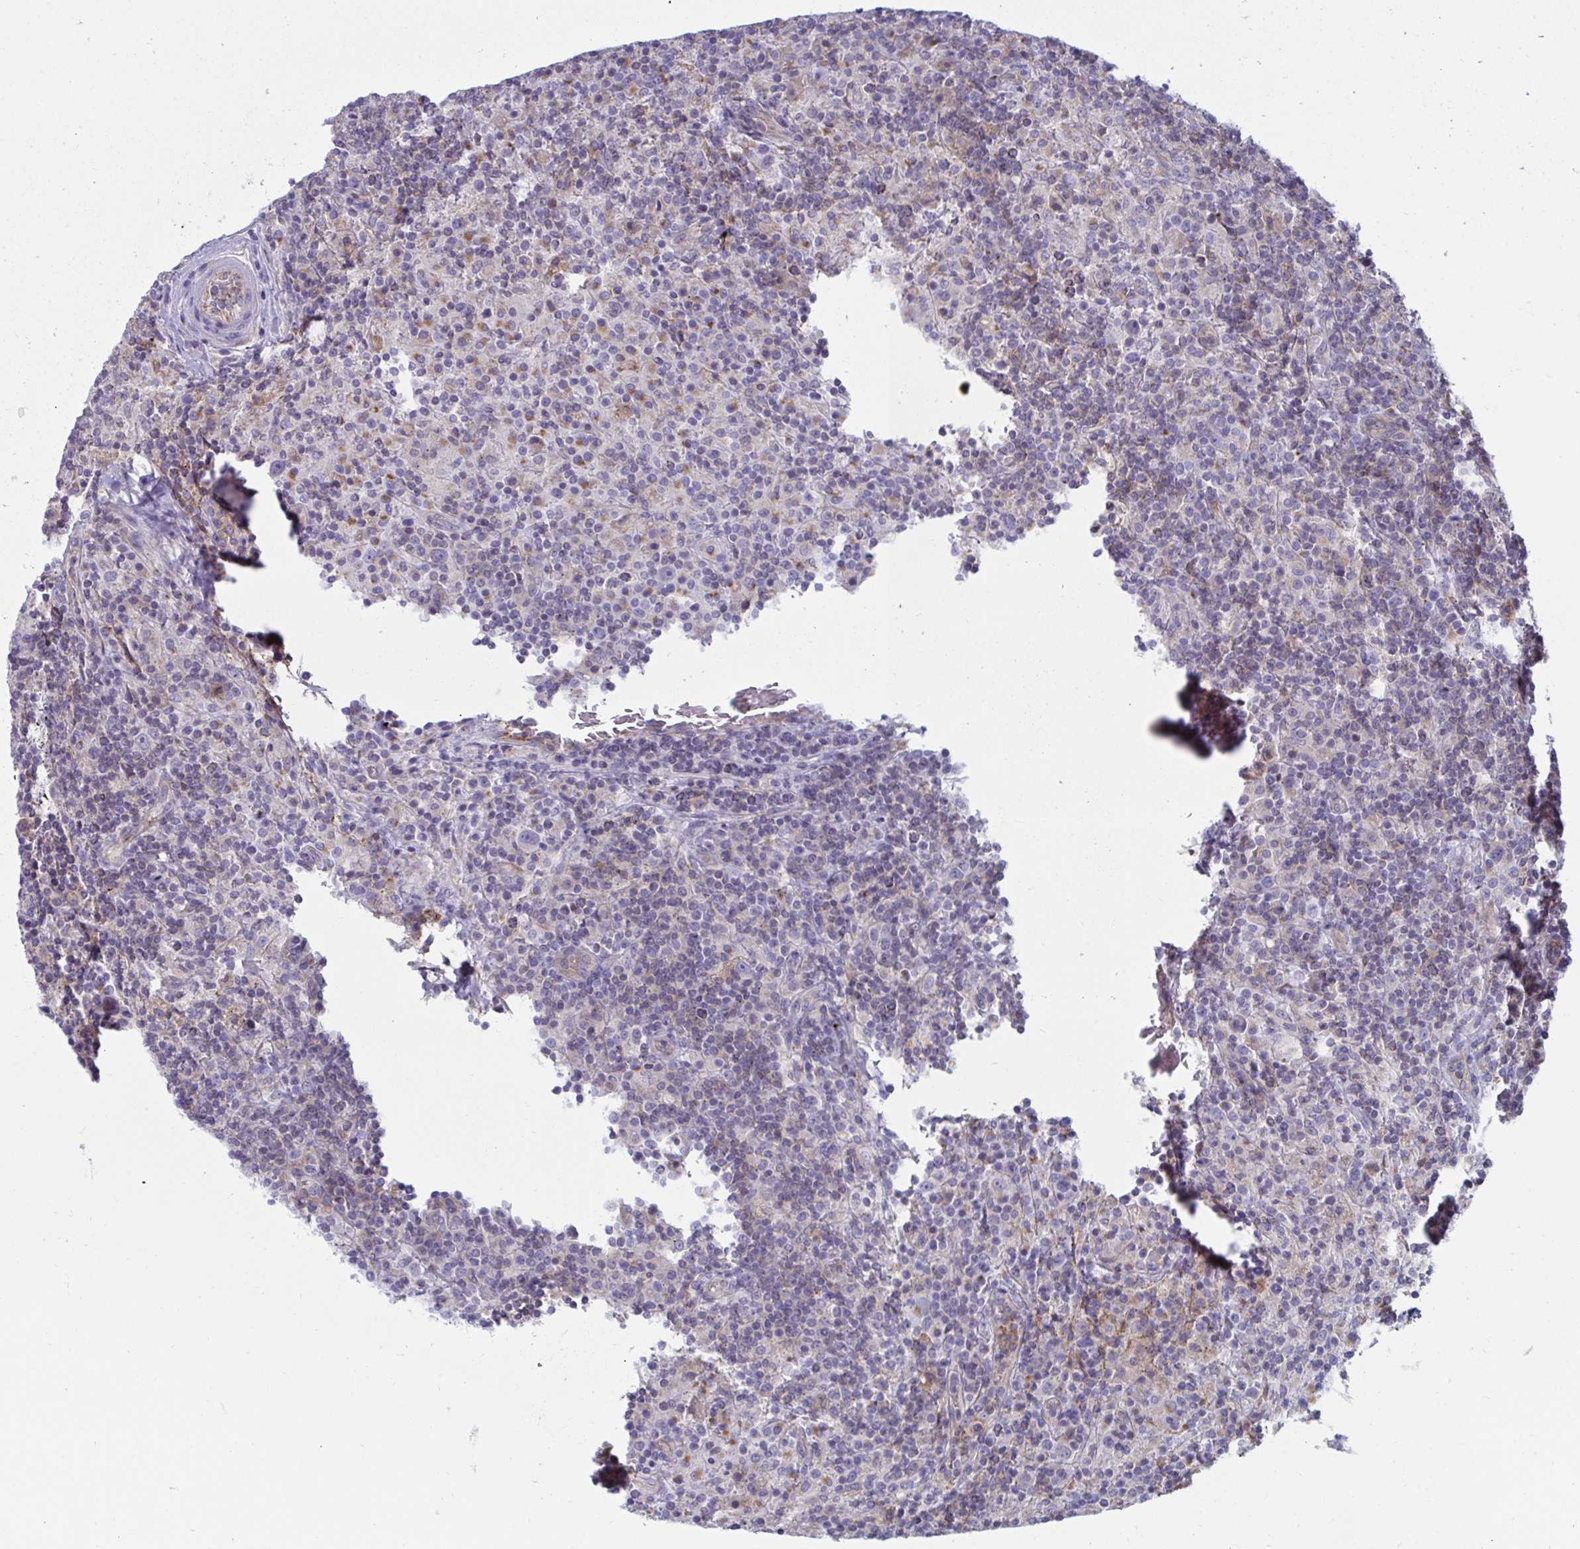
{"staining": {"intensity": "negative", "quantity": "none", "location": "none"}, "tissue": "lymphoma", "cell_type": "Tumor cells", "image_type": "cancer", "snomed": [{"axis": "morphology", "description": "Hodgkin's disease, NOS"}, {"axis": "topography", "description": "Lymph node"}], "caption": "The IHC photomicrograph has no significant staining in tumor cells of Hodgkin's disease tissue. (Immunohistochemistry, brightfield microscopy, high magnification).", "gene": "SLC9A6", "patient": {"sex": "male", "age": 70}}